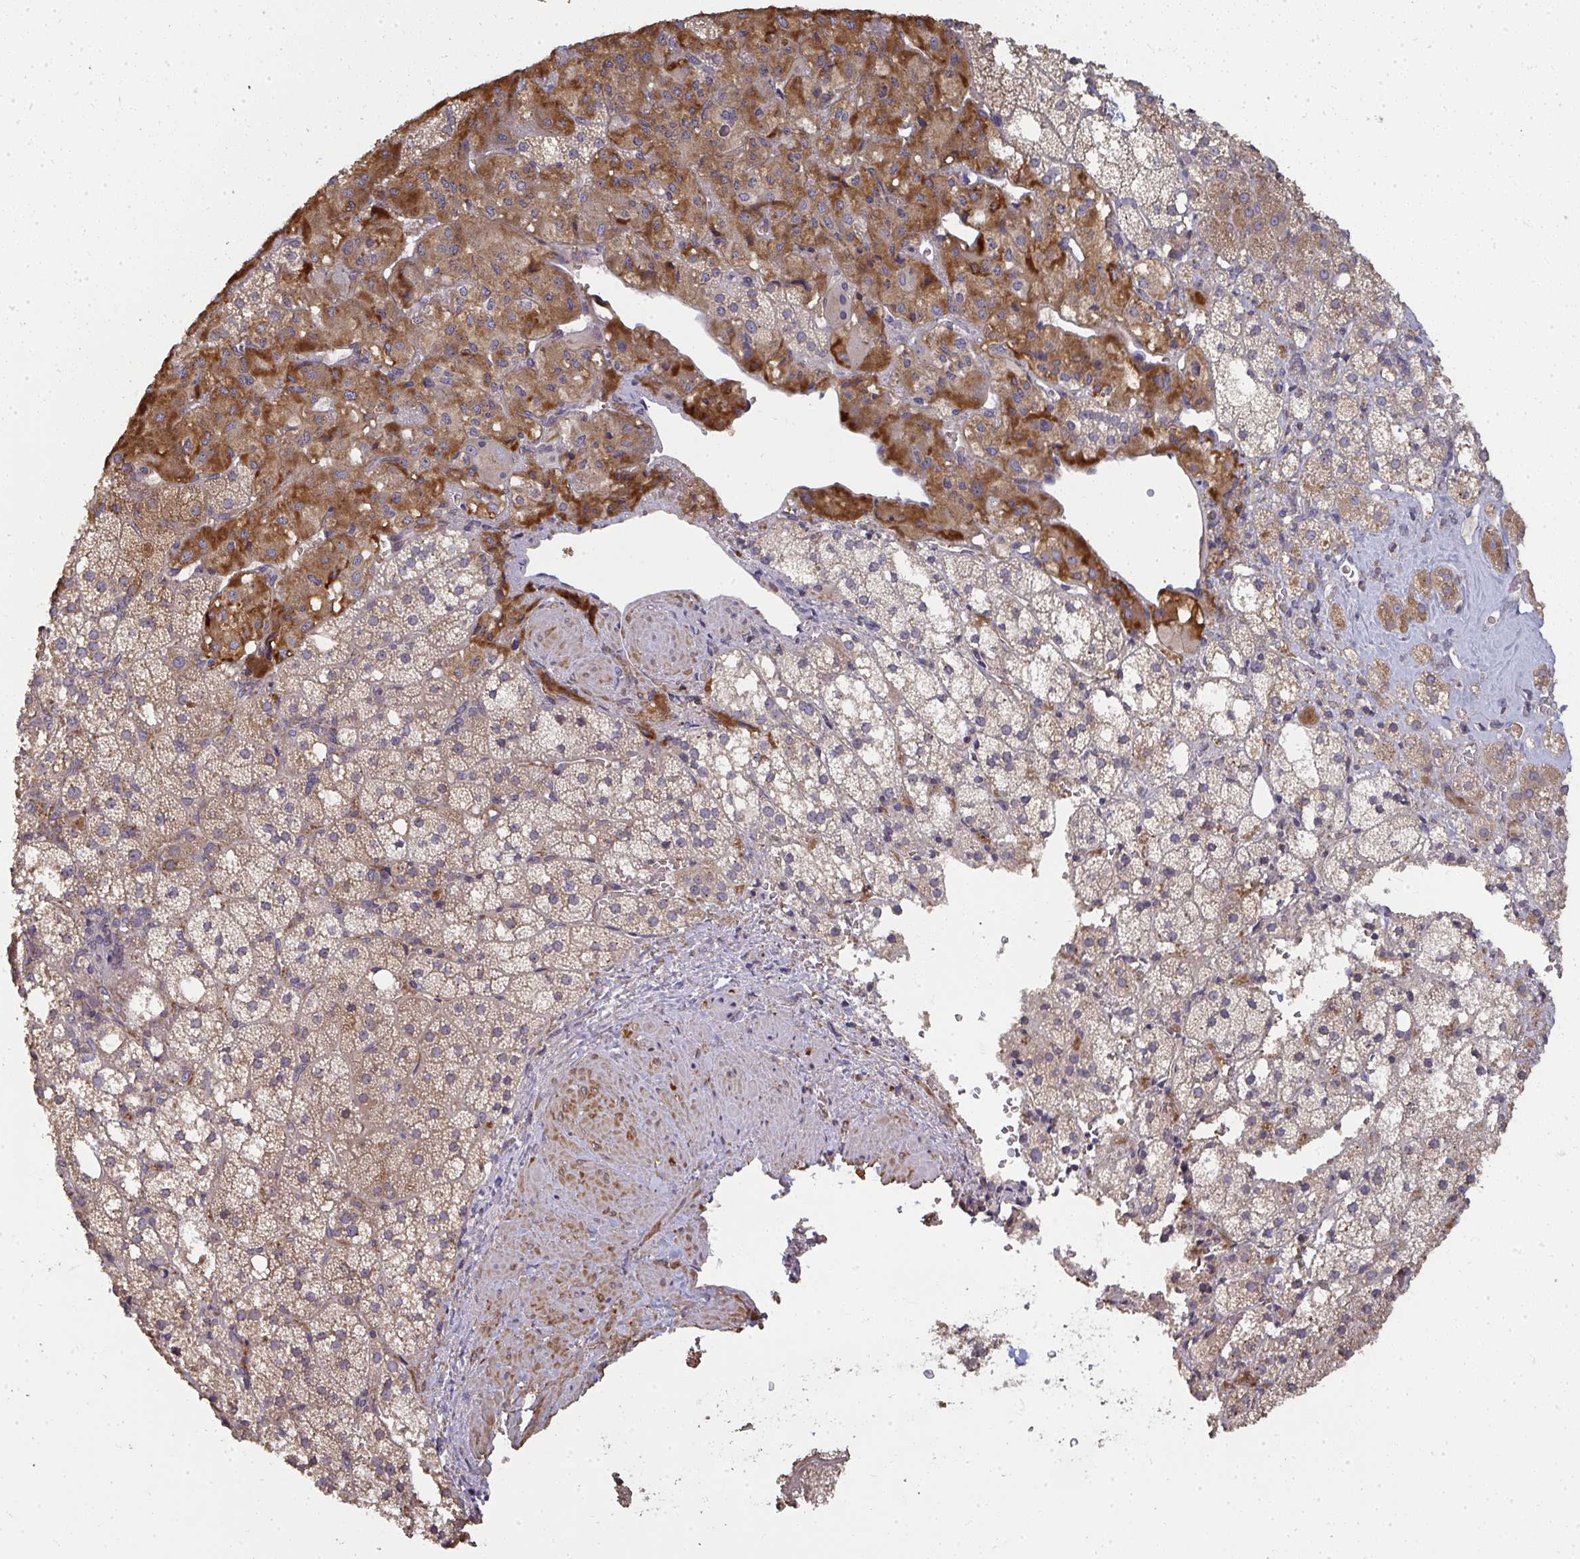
{"staining": {"intensity": "moderate", "quantity": ">75%", "location": "cytoplasmic/membranous"}, "tissue": "adrenal gland", "cell_type": "Glandular cells", "image_type": "normal", "snomed": [{"axis": "morphology", "description": "Normal tissue, NOS"}, {"axis": "topography", "description": "Adrenal gland"}], "caption": "Protein expression analysis of normal adrenal gland demonstrates moderate cytoplasmic/membranous staining in approximately >75% of glandular cells. (IHC, brightfield microscopy, high magnification).", "gene": "ZFYVE28", "patient": {"sex": "male", "age": 53}}